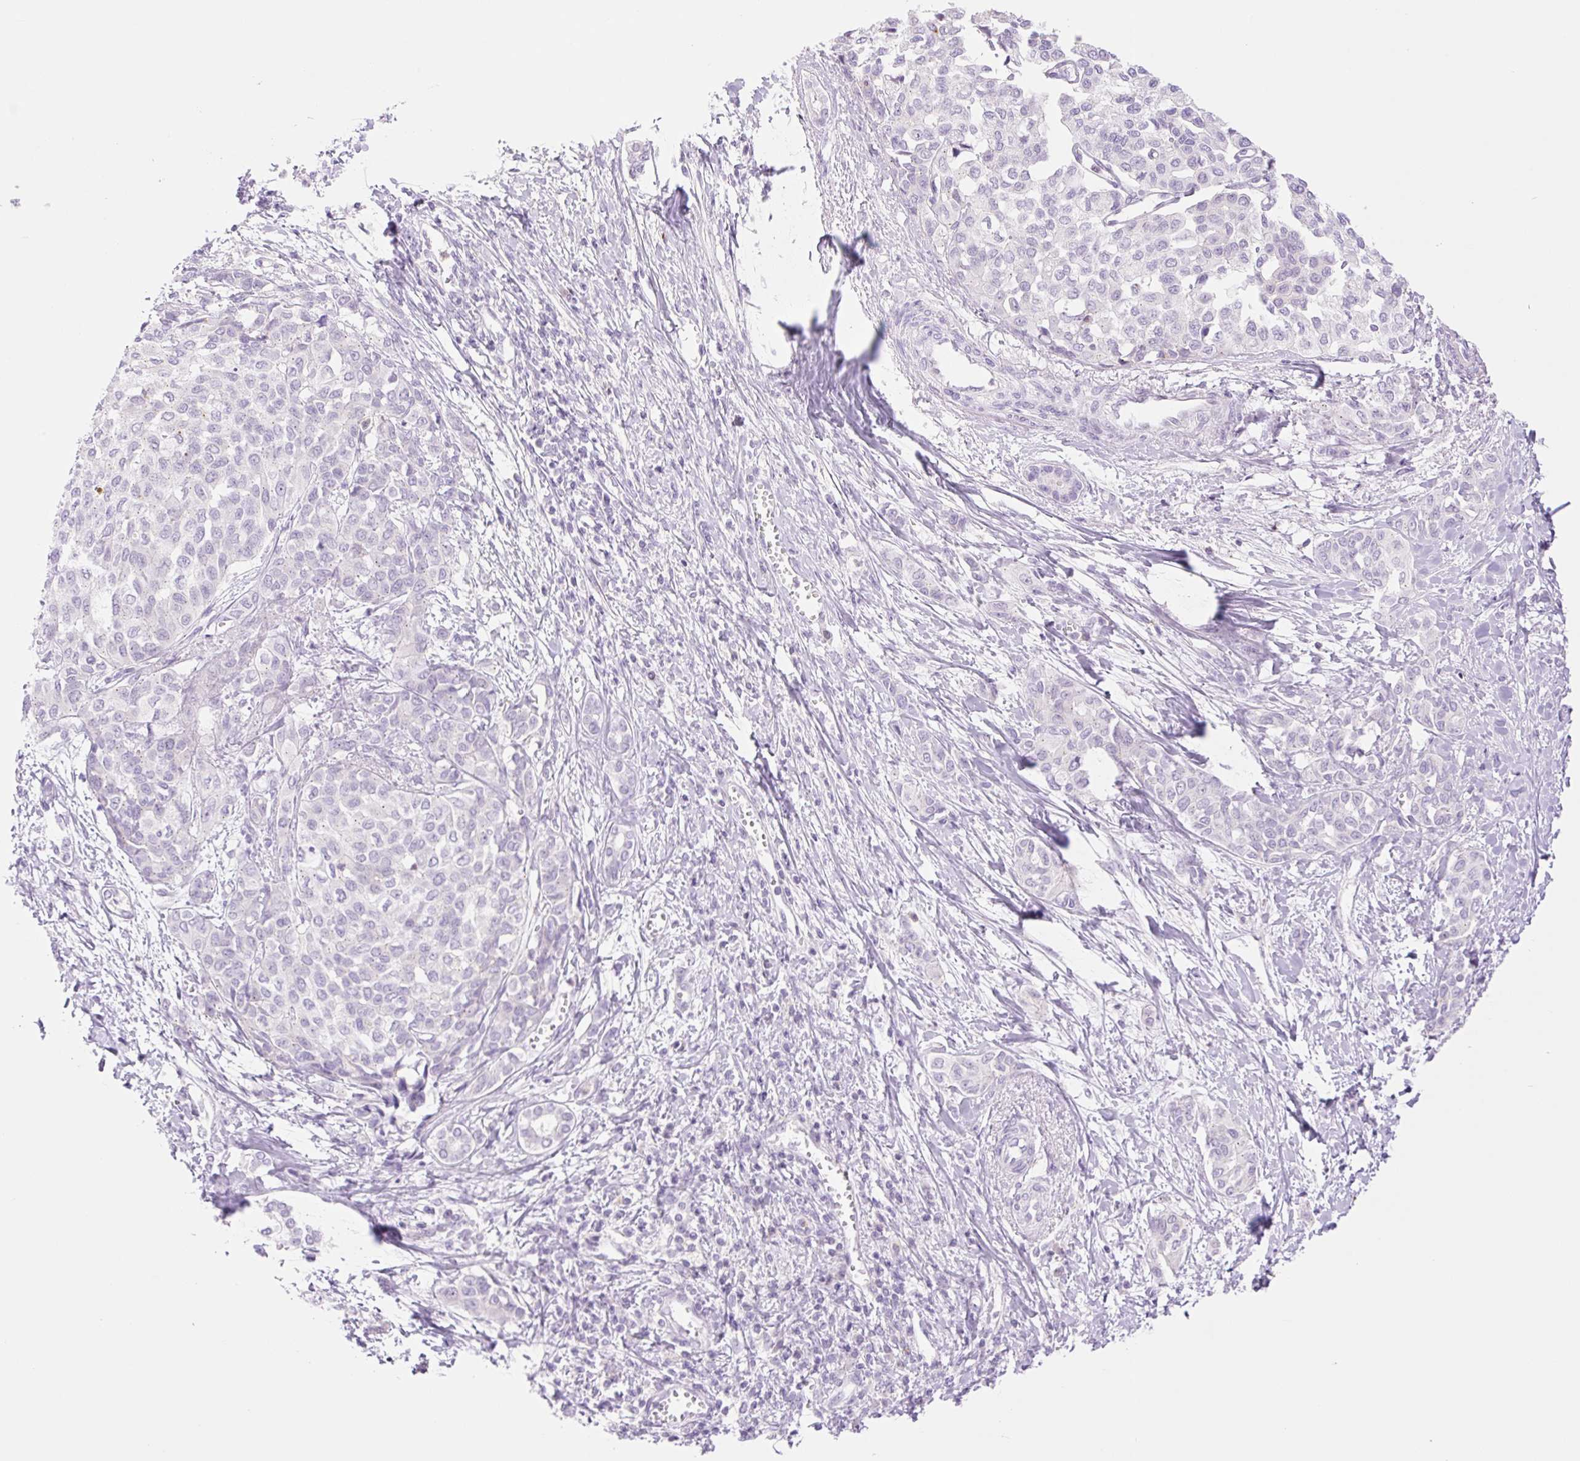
{"staining": {"intensity": "negative", "quantity": "none", "location": "none"}, "tissue": "liver cancer", "cell_type": "Tumor cells", "image_type": "cancer", "snomed": [{"axis": "morphology", "description": "Cholangiocarcinoma"}, {"axis": "topography", "description": "Liver"}], "caption": "The micrograph demonstrates no significant positivity in tumor cells of cholangiocarcinoma (liver). The staining is performed using DAB (3,3'-diaminobenzidine) brown chromogen with nuclei counter-stained in using hematoxylin.", "gene": "TBX15", "patient": {"sex": "female", "age": 77}}